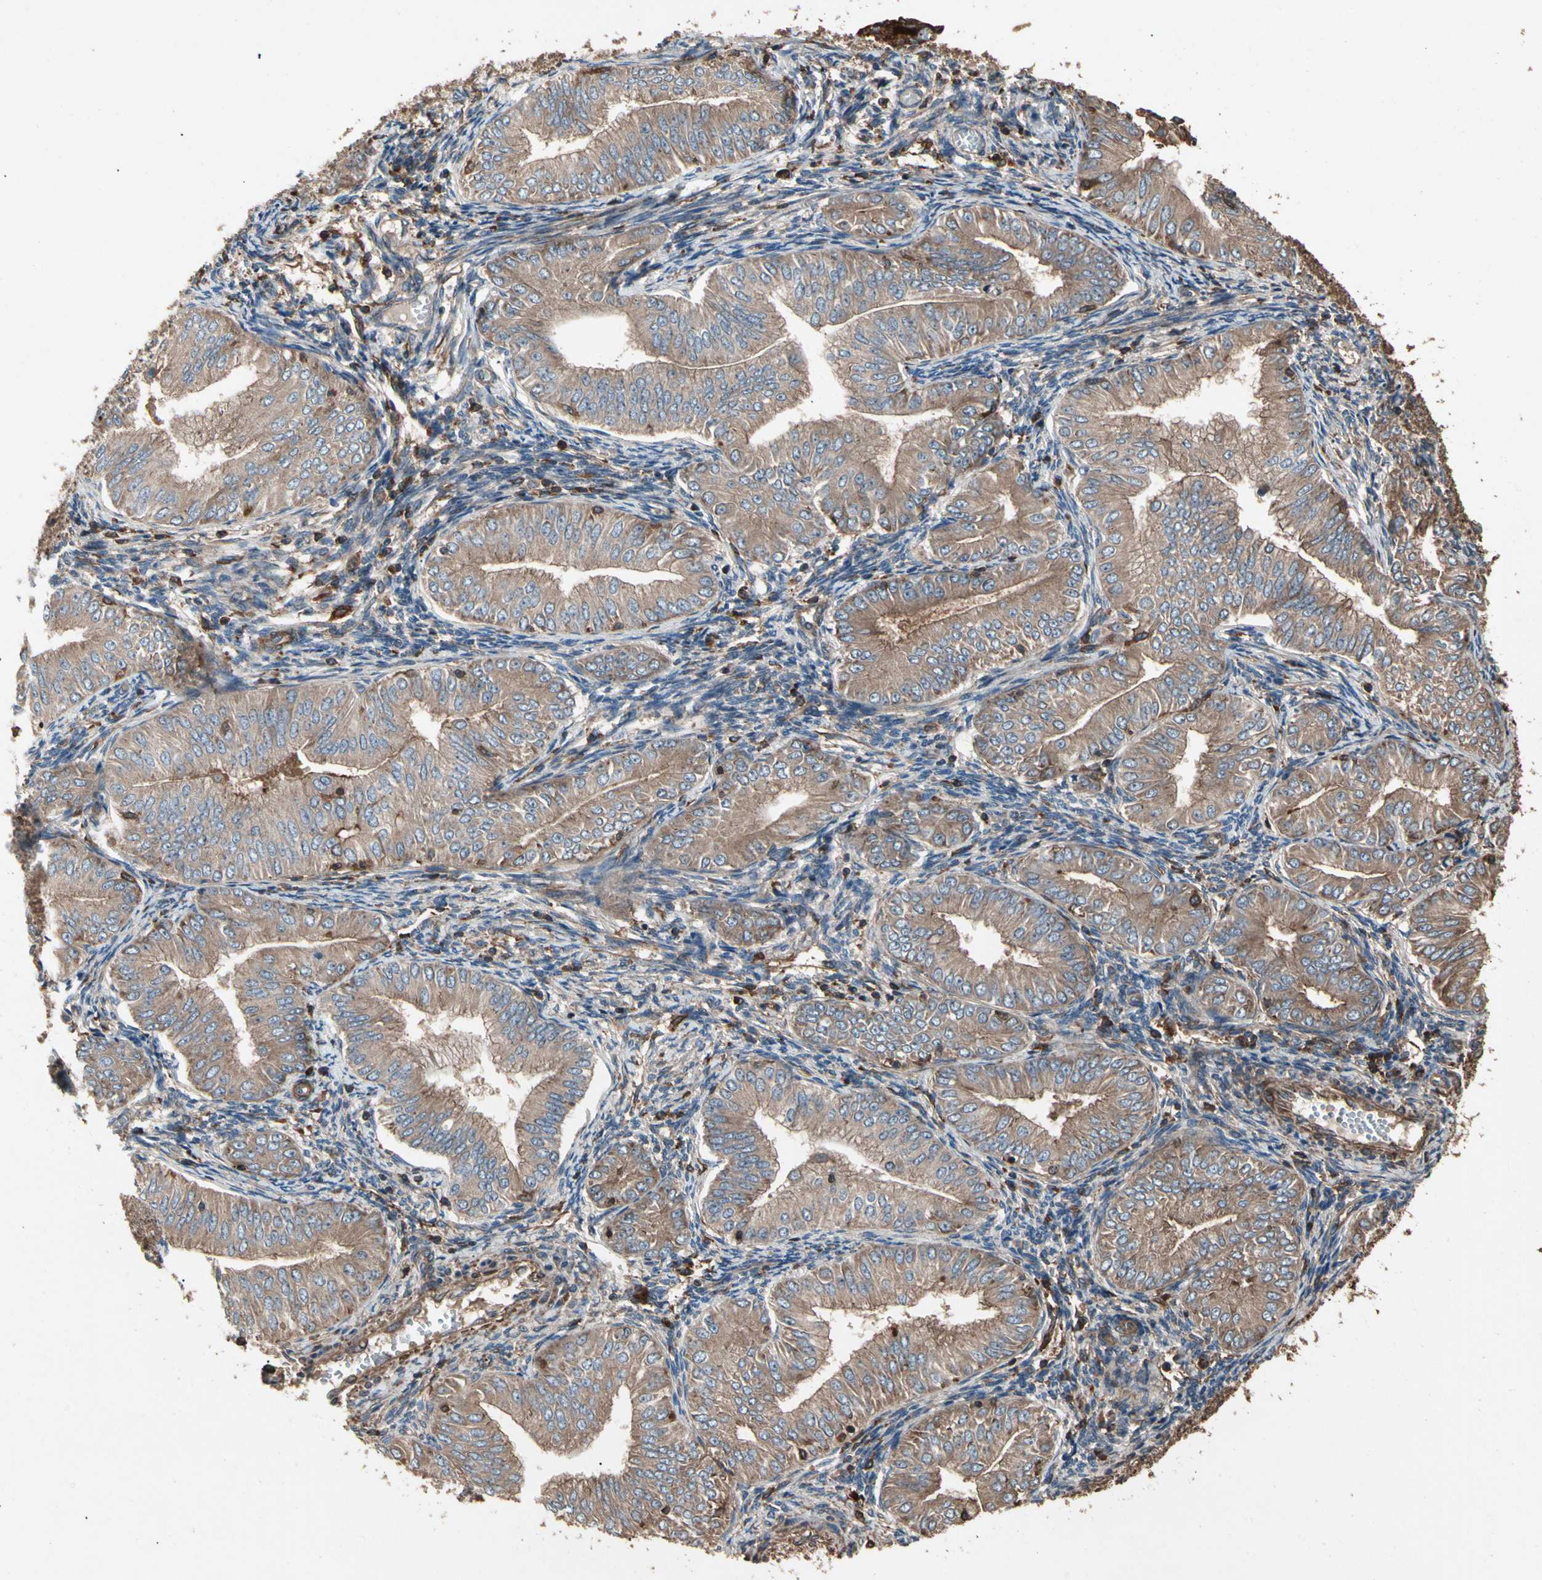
{"staining": {"intensity": "moderate", "quantity": ">75%", "location": "cytoplasmic/membranous"}, "tissue": "endometrial cancer", "cell_type": "Tumor cells", "image_type": "cancer", "snomed": [{"axis": "morphology", "description": "Normal tissue, NOS"}, {"axis": "morphology", "description": "Adenocarcinoma, NOS"}, {"axis": "topography", "description": "Endometrium"}], "caption": "Immunohistochemical staining of human endometrial adenocarcinoma demonstrates medium levels of moderate cytoplasmic/membranous positivity in approximately >75% of tumor cells. The protein is shown in brown color, while the nuclei are stained blue.", "gene": "AGBL2", "patient": {"sex": "female", "age": 53}}